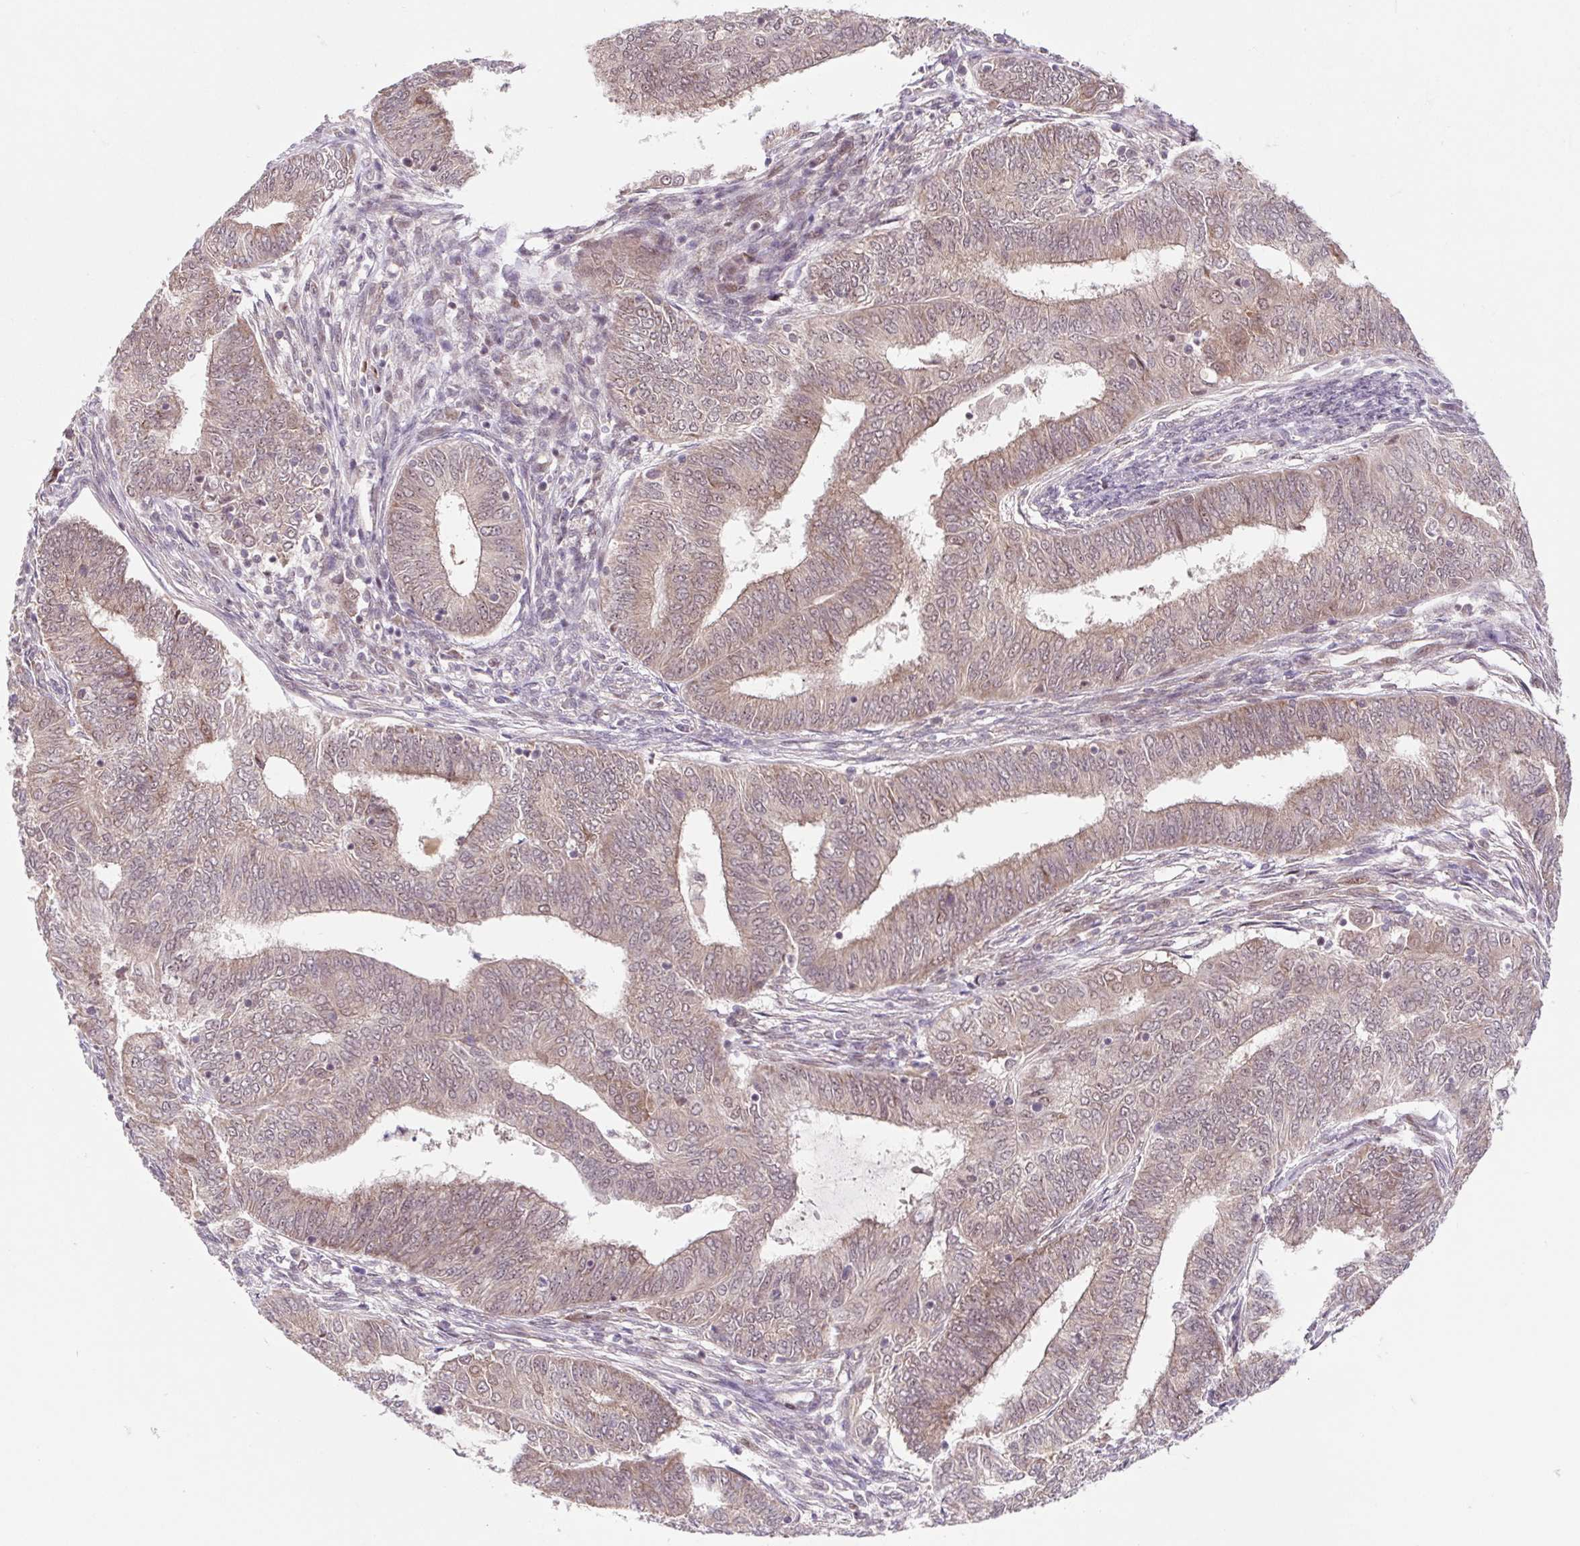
{"staining": {"intensity": "weak", "quantity": ">75%", "location": "cytoplasmic/membranous,nuclear"}, "tissue": "endometrial cancer", "cell_type": "Tumor cells", "image_type": "cancer", "snomed": [{"axis": "morphology", "description": "Adenocarcinoma, NOS"}, {"axis": "topography", "description": "Endometrium"}], "caption": "Endometrial cancer (adenocarcinoma) stained for a protein (brown) displays weak cytoplasmic/membranous and nuclear positive expression in approximately >75% of tumor cells.", "gene": "HFE", "patient": {"sex": "female", "age": 62}}